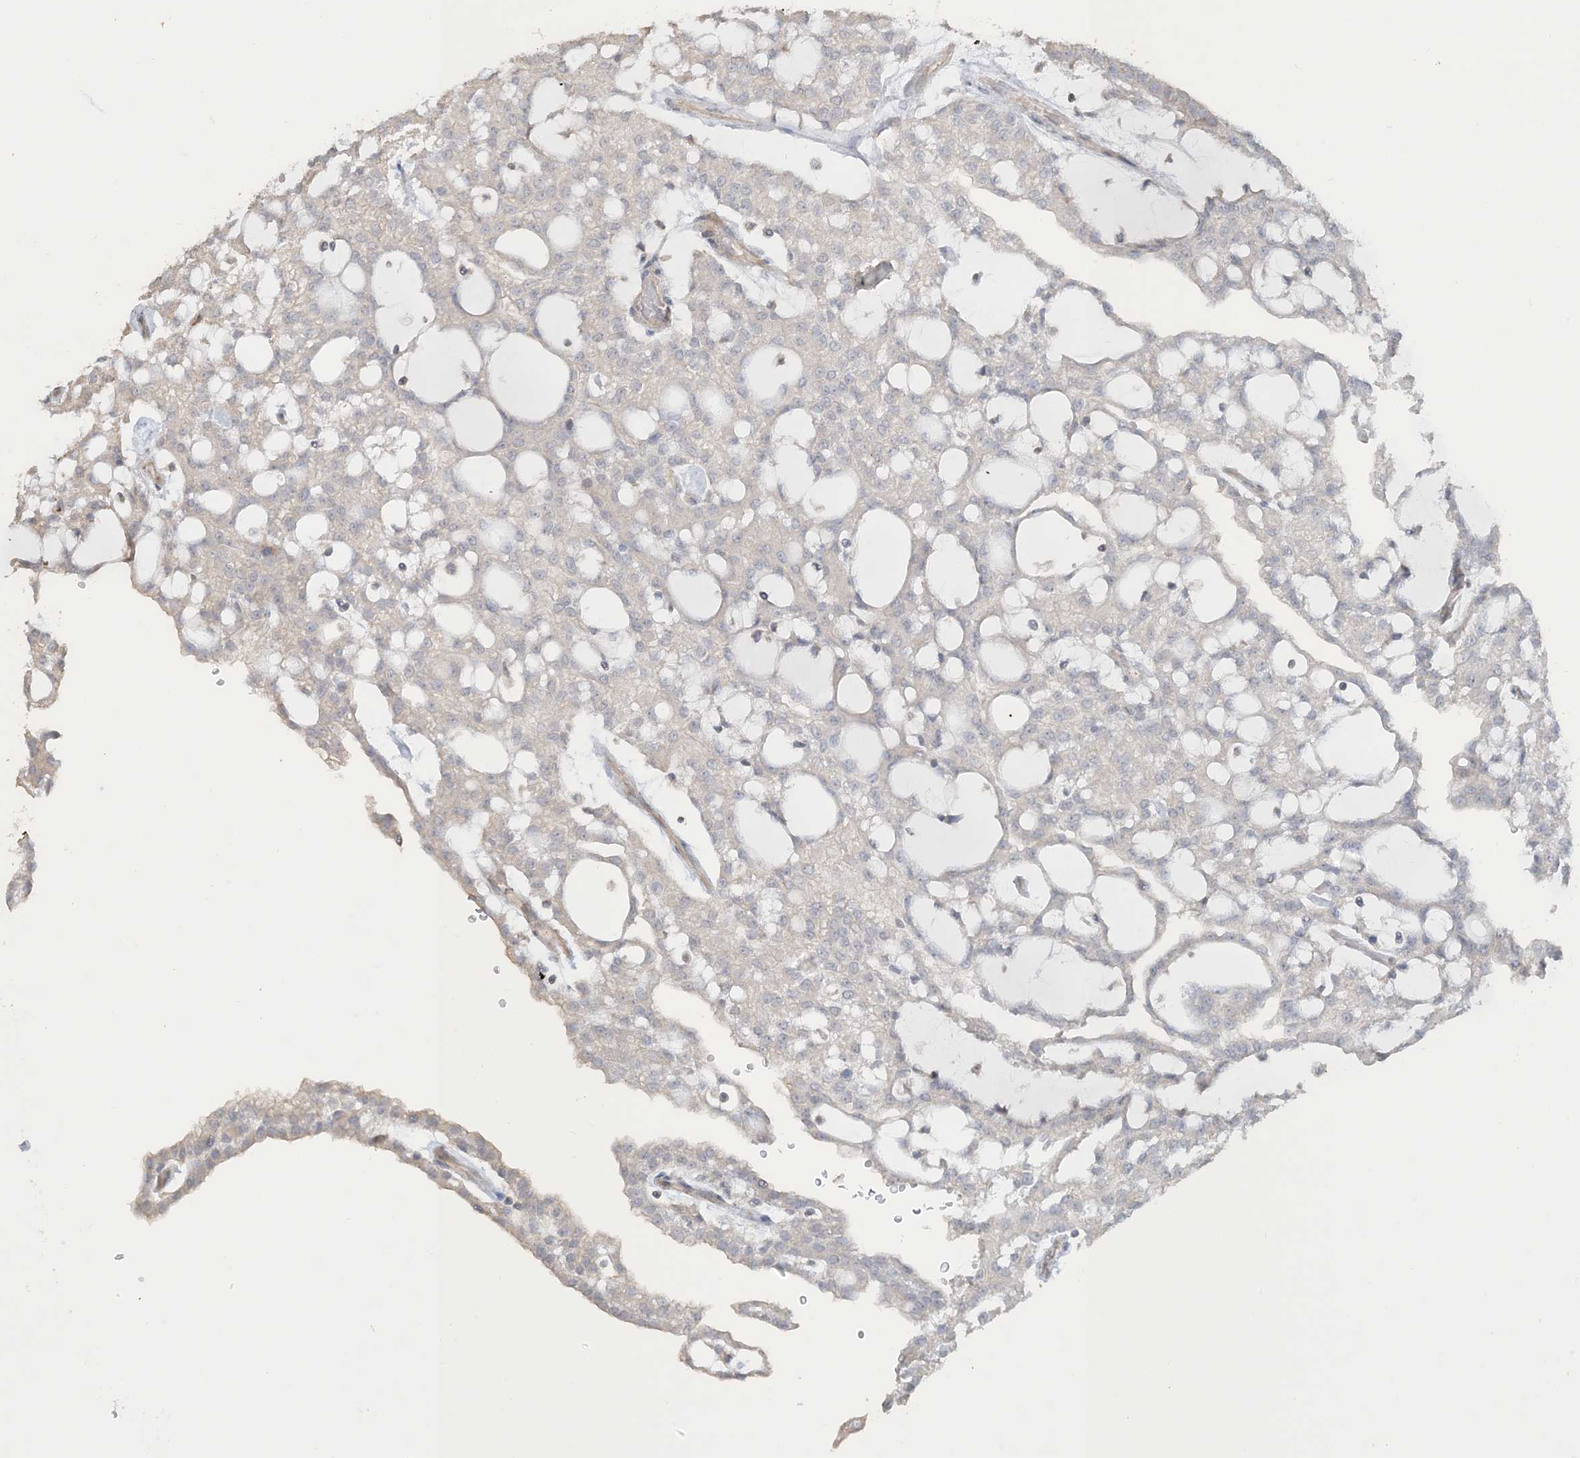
{"staining": {"intensity": "negative", "quantity": "none", "location": "none"}, "tissue": "renal cancer", "cell_type": "Tumor cells", "image_type": "cancer", "snomed": [{"axis": "morphology", "description": "Adenocarcinoma, NOS"}, {"axis": "topography", "description": "Kidney"}], "caption": "This is an IHC photomicrograph of renal cancer (adenocarcinoma). There is no staining in tumor cells.", "gene": "NPHS2", "patient": {"sex": "male", "age": 63}}